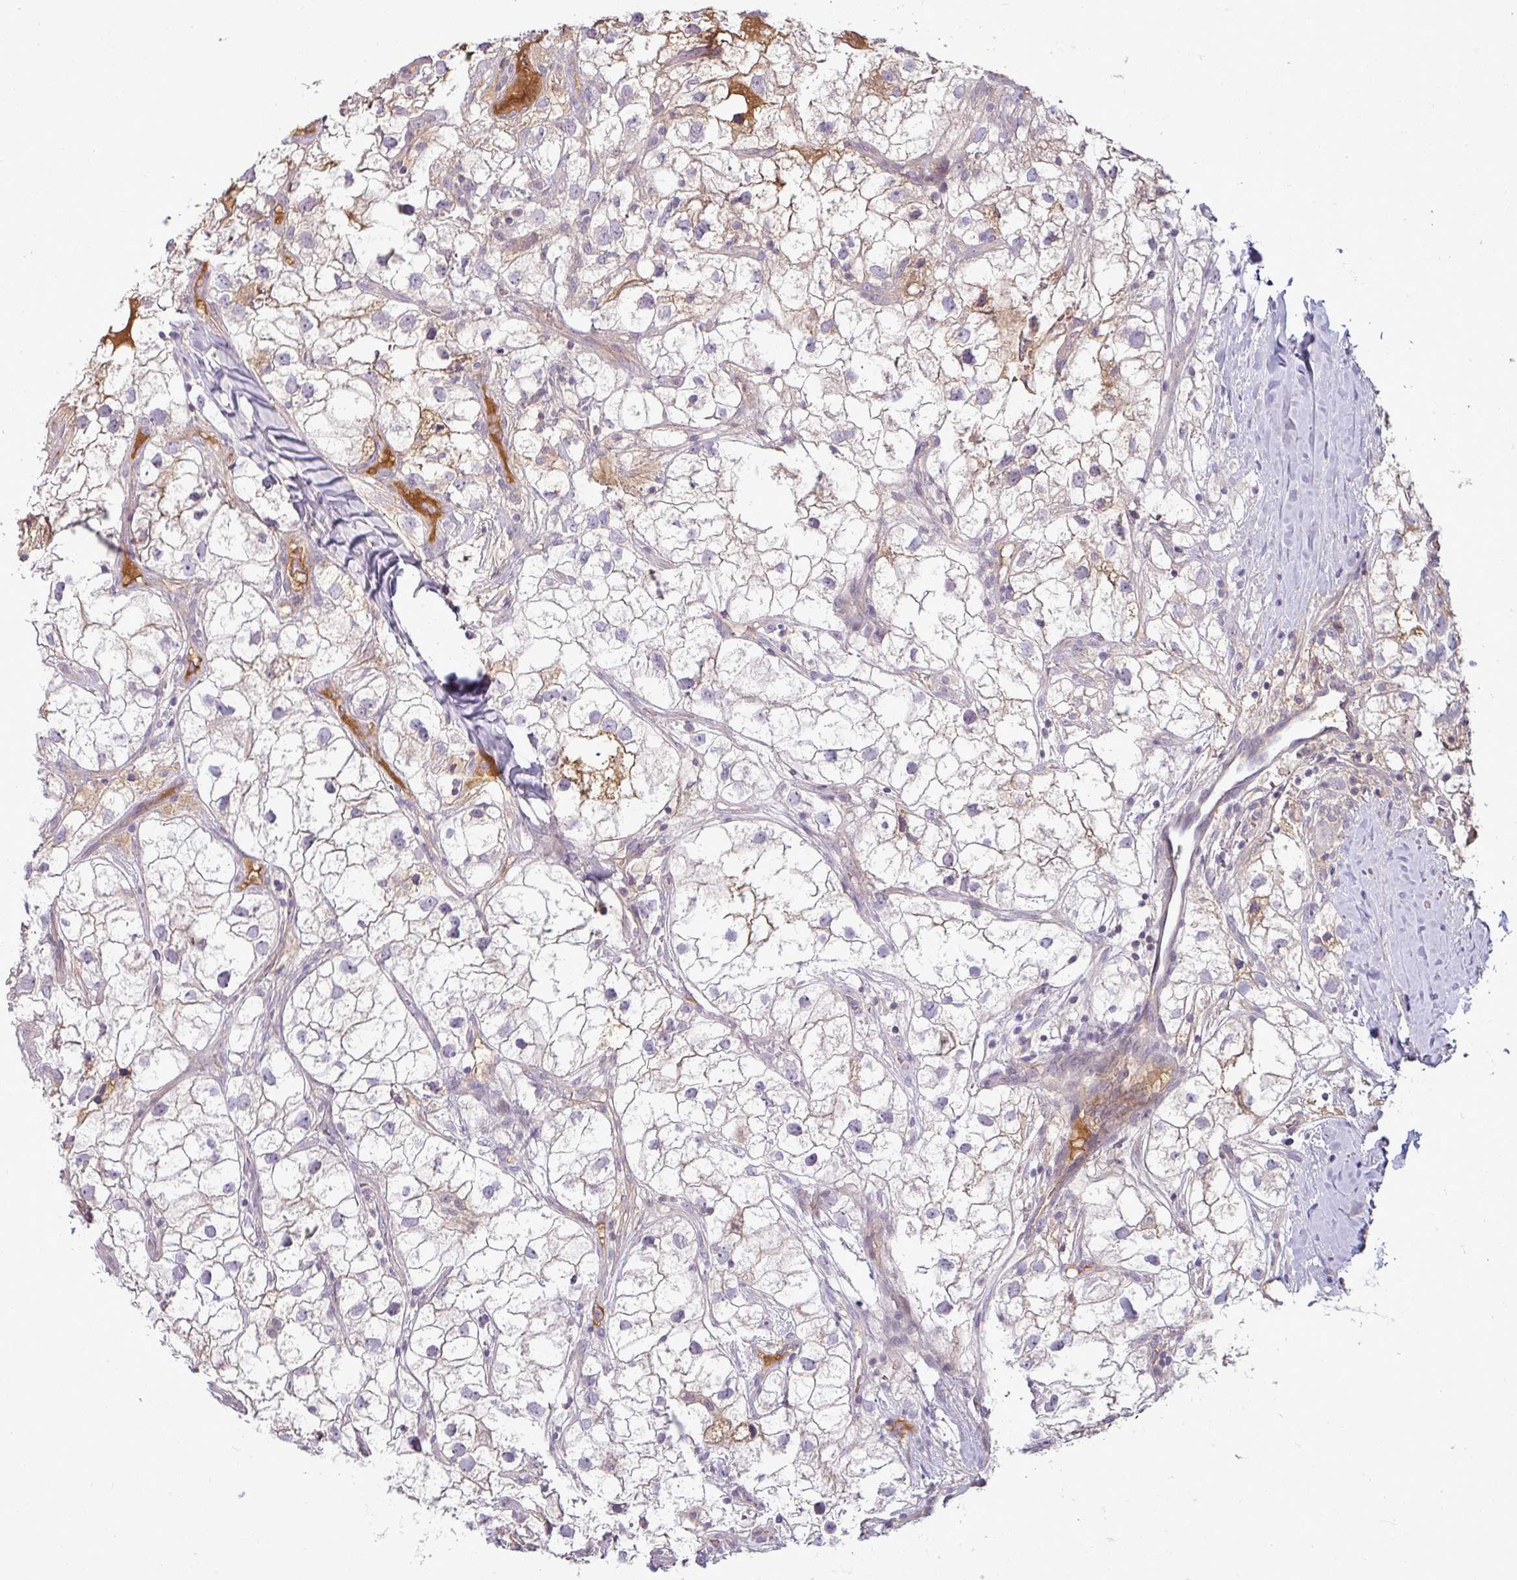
{"staining": {"intensity": "weak", "quantity": "<25%", "location": "cytoplasmic/membranous"}, "tissue": "renal cancer", "cell_type": "Tumor cells", "image_type": "cancer", "snomed": [{"axis": "morphology", "description": "Adenocarcinoma, NOS"}, {"axis": "topography", "description": "Kidney"}], "caption": "Tumor cells are negative for protein expression in human renal cancer (adenocarcinoma).", "gene": "APOM", "patient": {"sex": "male", "age": 59}}